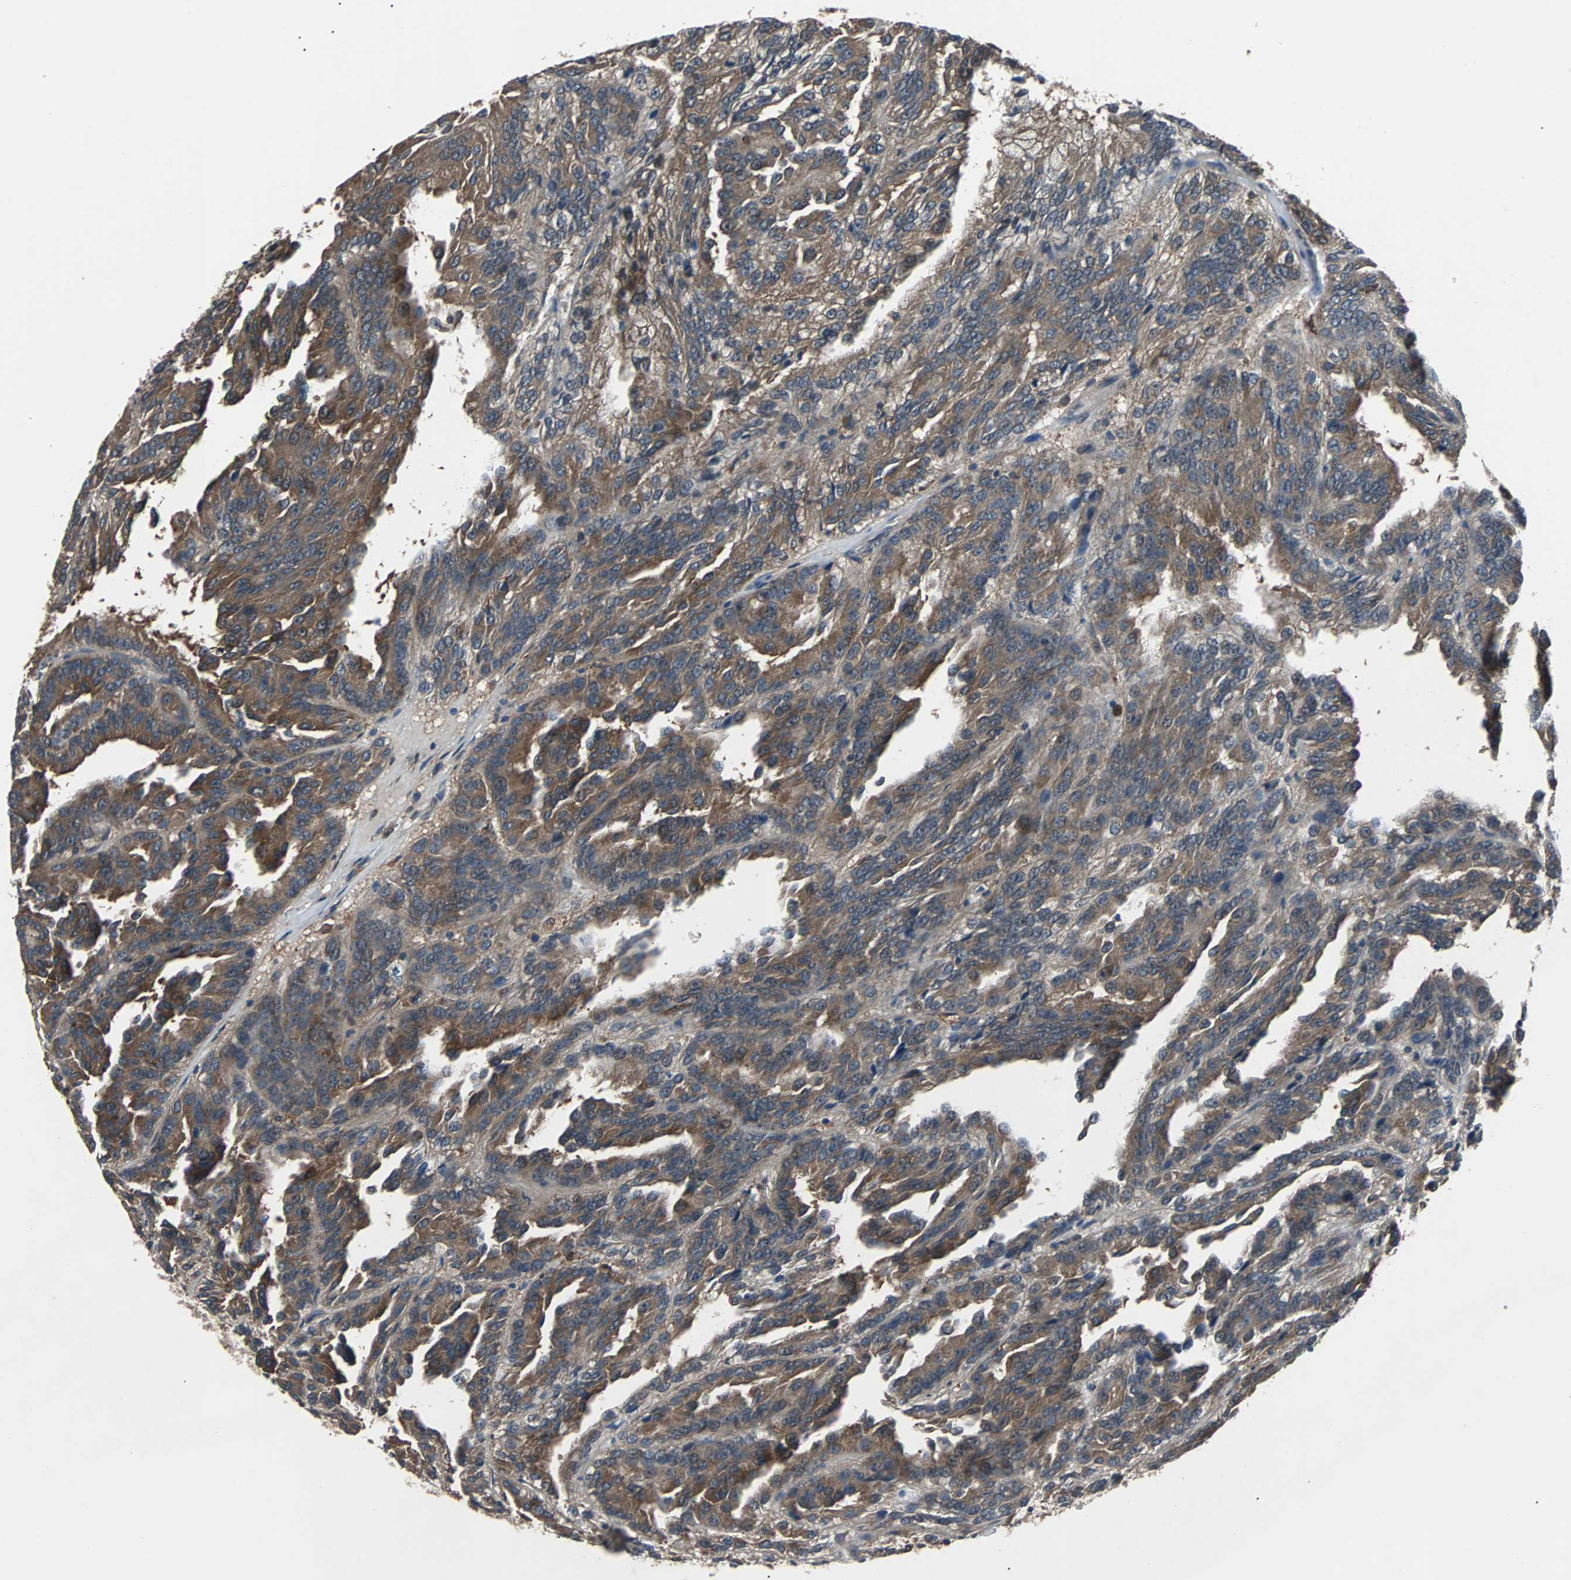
{"staining": {"intensity": "moderate", "quantity": ">75%", "location": "cytoplasmic/membranous"}, "tissue": "renal cancer", "cell_type": "Tumor cells", "image_type": "cancer", "snomed": [{"axis": "morphology", "description": "Adenocarcinoma, NOS"}, {"axis": "topography", "description": "Kidney"}], "caption": "Immunohistochemistry (IHC) staining of renal adenocarcinoma, which shows medium levels of moderate cytoplasmic/membranous expression in approximately >75% of tumor cells indicating moderate cytoplasmic/membranous protein positivity. The staining was performed using DAB (3,3'-diaminobenzidine) (brown) for protein detection and nuclei were counterstained in hematoxylin (blue).", "gene": "PAK1", "patient": {"sex": "male", "age": 46}}